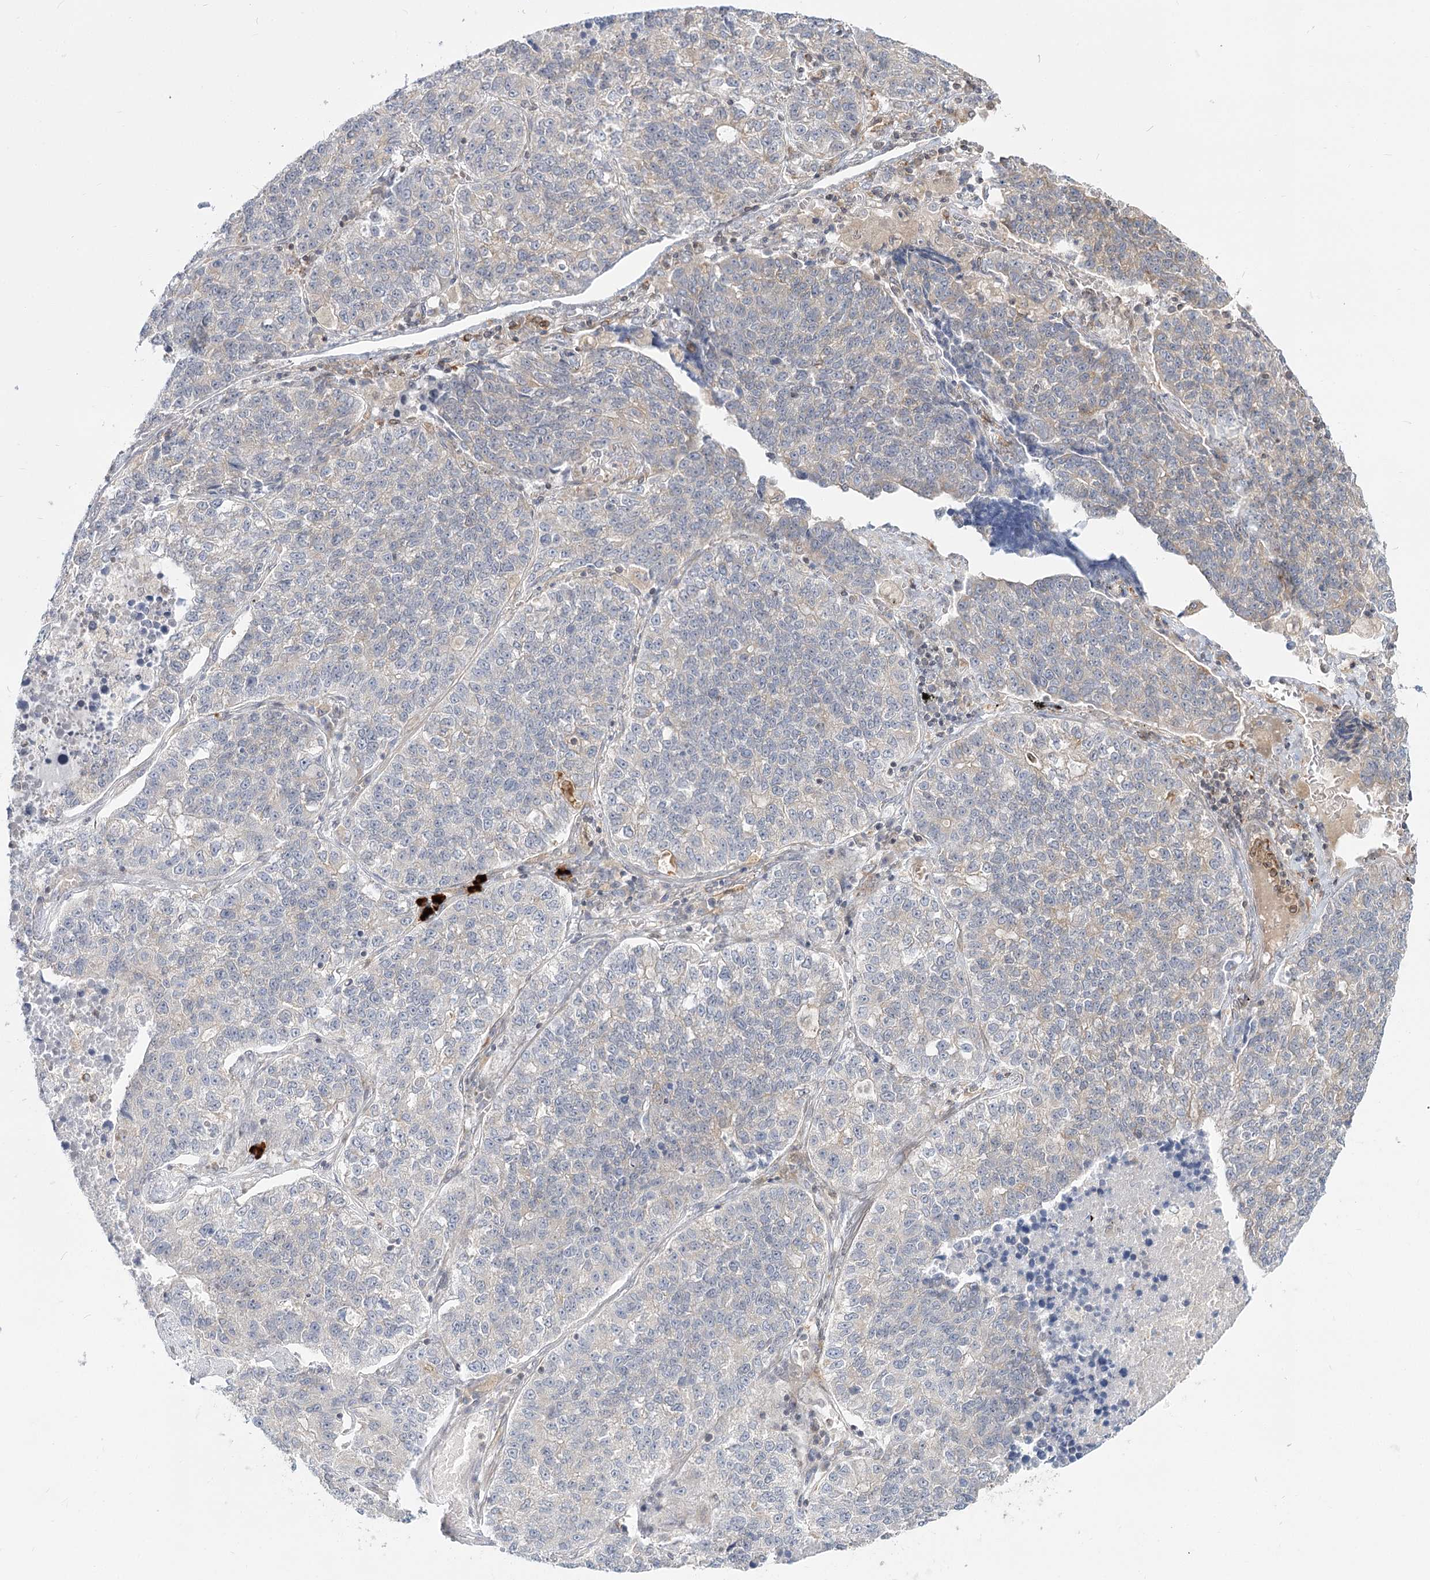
{"staining": {"intensity": "negative", "quantity": "none", "location": "none"}, "tissue": "lung cancer", "cell_type": "Tumor cells", "image_type": "cancer", "snomed": [{"axis": "morphology", "description": "Adenocarcinoma, NOS"}, {"axis": "topography", "description": "Lung"}], "caption": "An image of human adenocarcinoma (lung) is negative for staining in tumor cells. (Stains: DAB IHC with hematoxylin counter stain, Microscopy: brightfield microscopy at high magnification).", "gene": "MTMR3", "patient": {"sex": "male", "age": 49}}